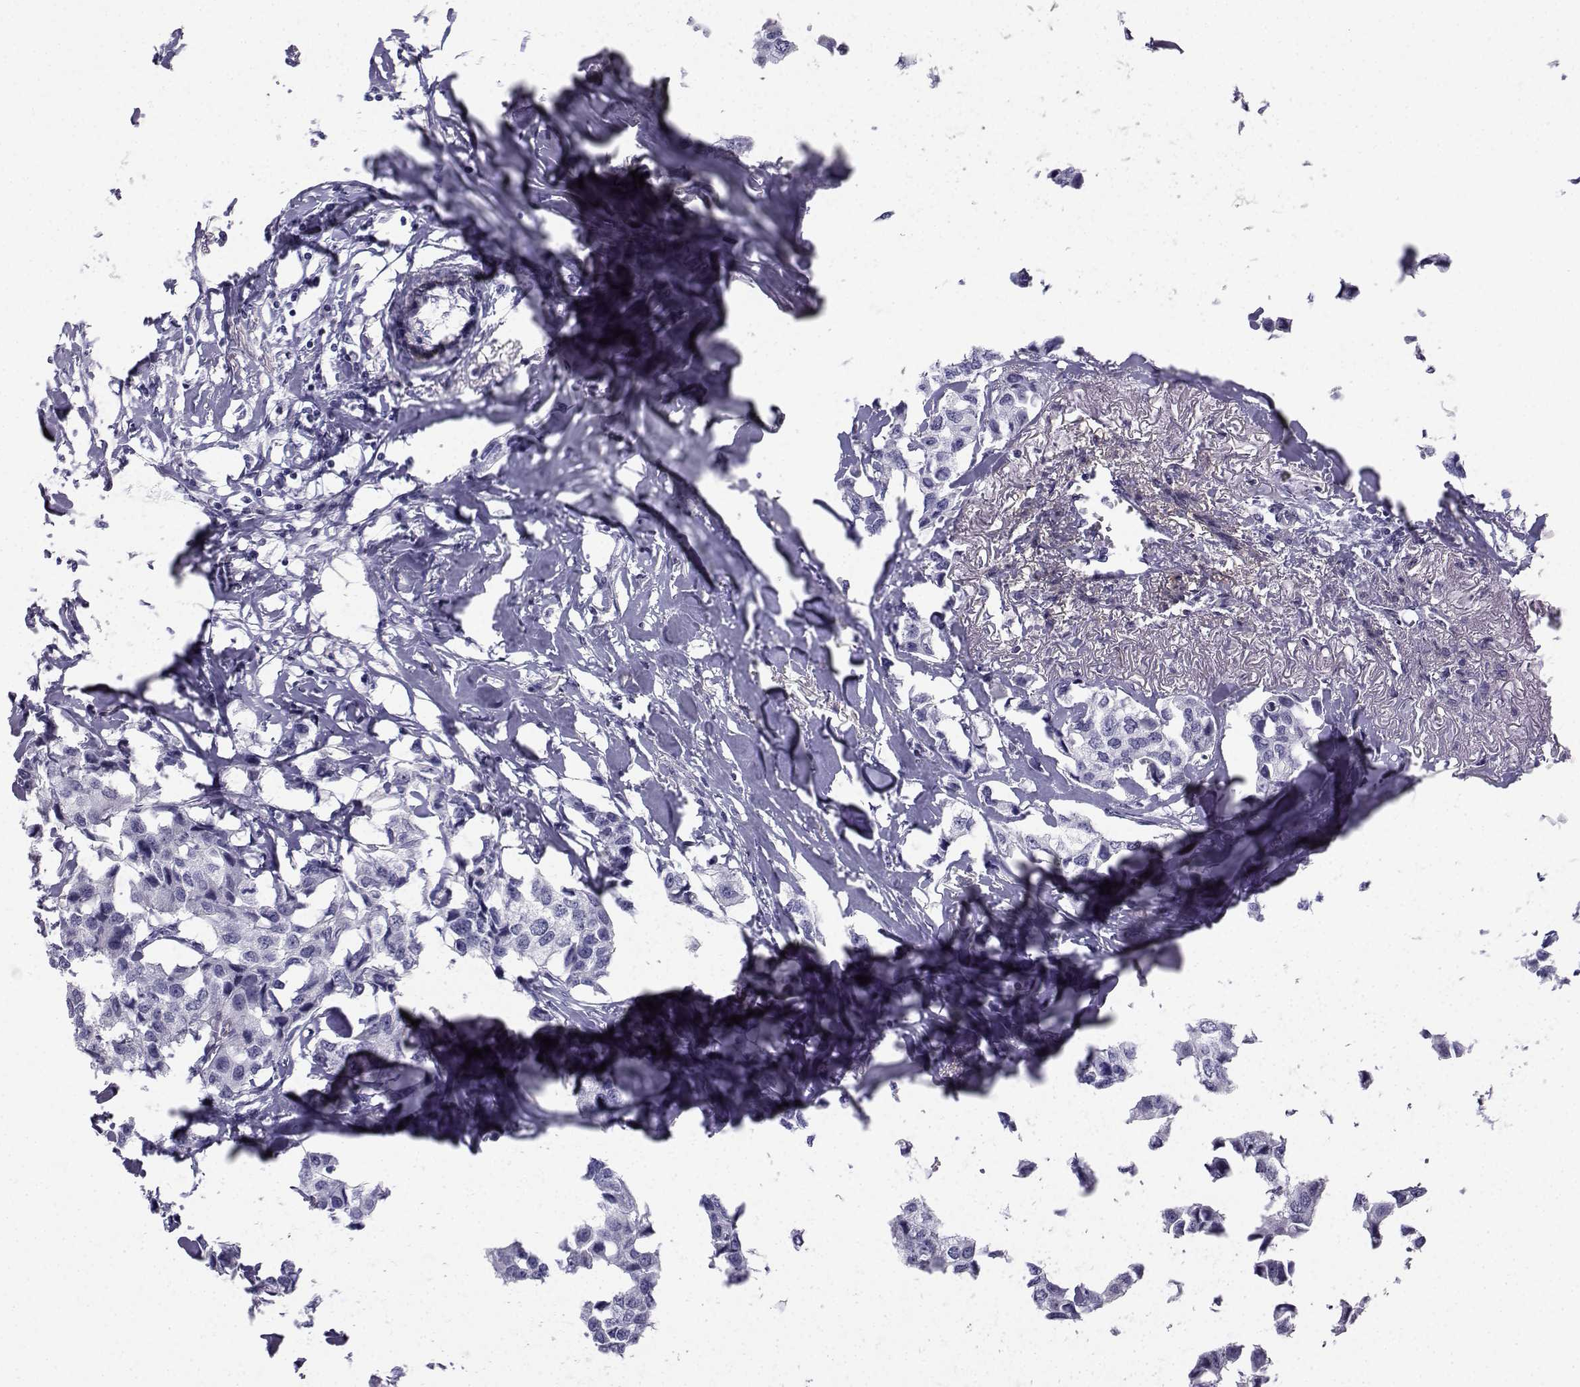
{"staining": {"intensity": "negative", "quantity": "none", "location": "none"}, "tissue": "breast cancer", "cell_type": "Tumor cells", "image_type": "cancer", "snomed": [{"axis": "morphology", "description": "Duct carcinoma"}, {"axis": "topography", "description": "Breast"}], "caption": "Immunohistochemical staining of human breast cancer (intraductal carcinoma) shows no significant staining in tumor cells.", "gene": "SPANXD", "patient": {"sex": "female", "age": 80}}